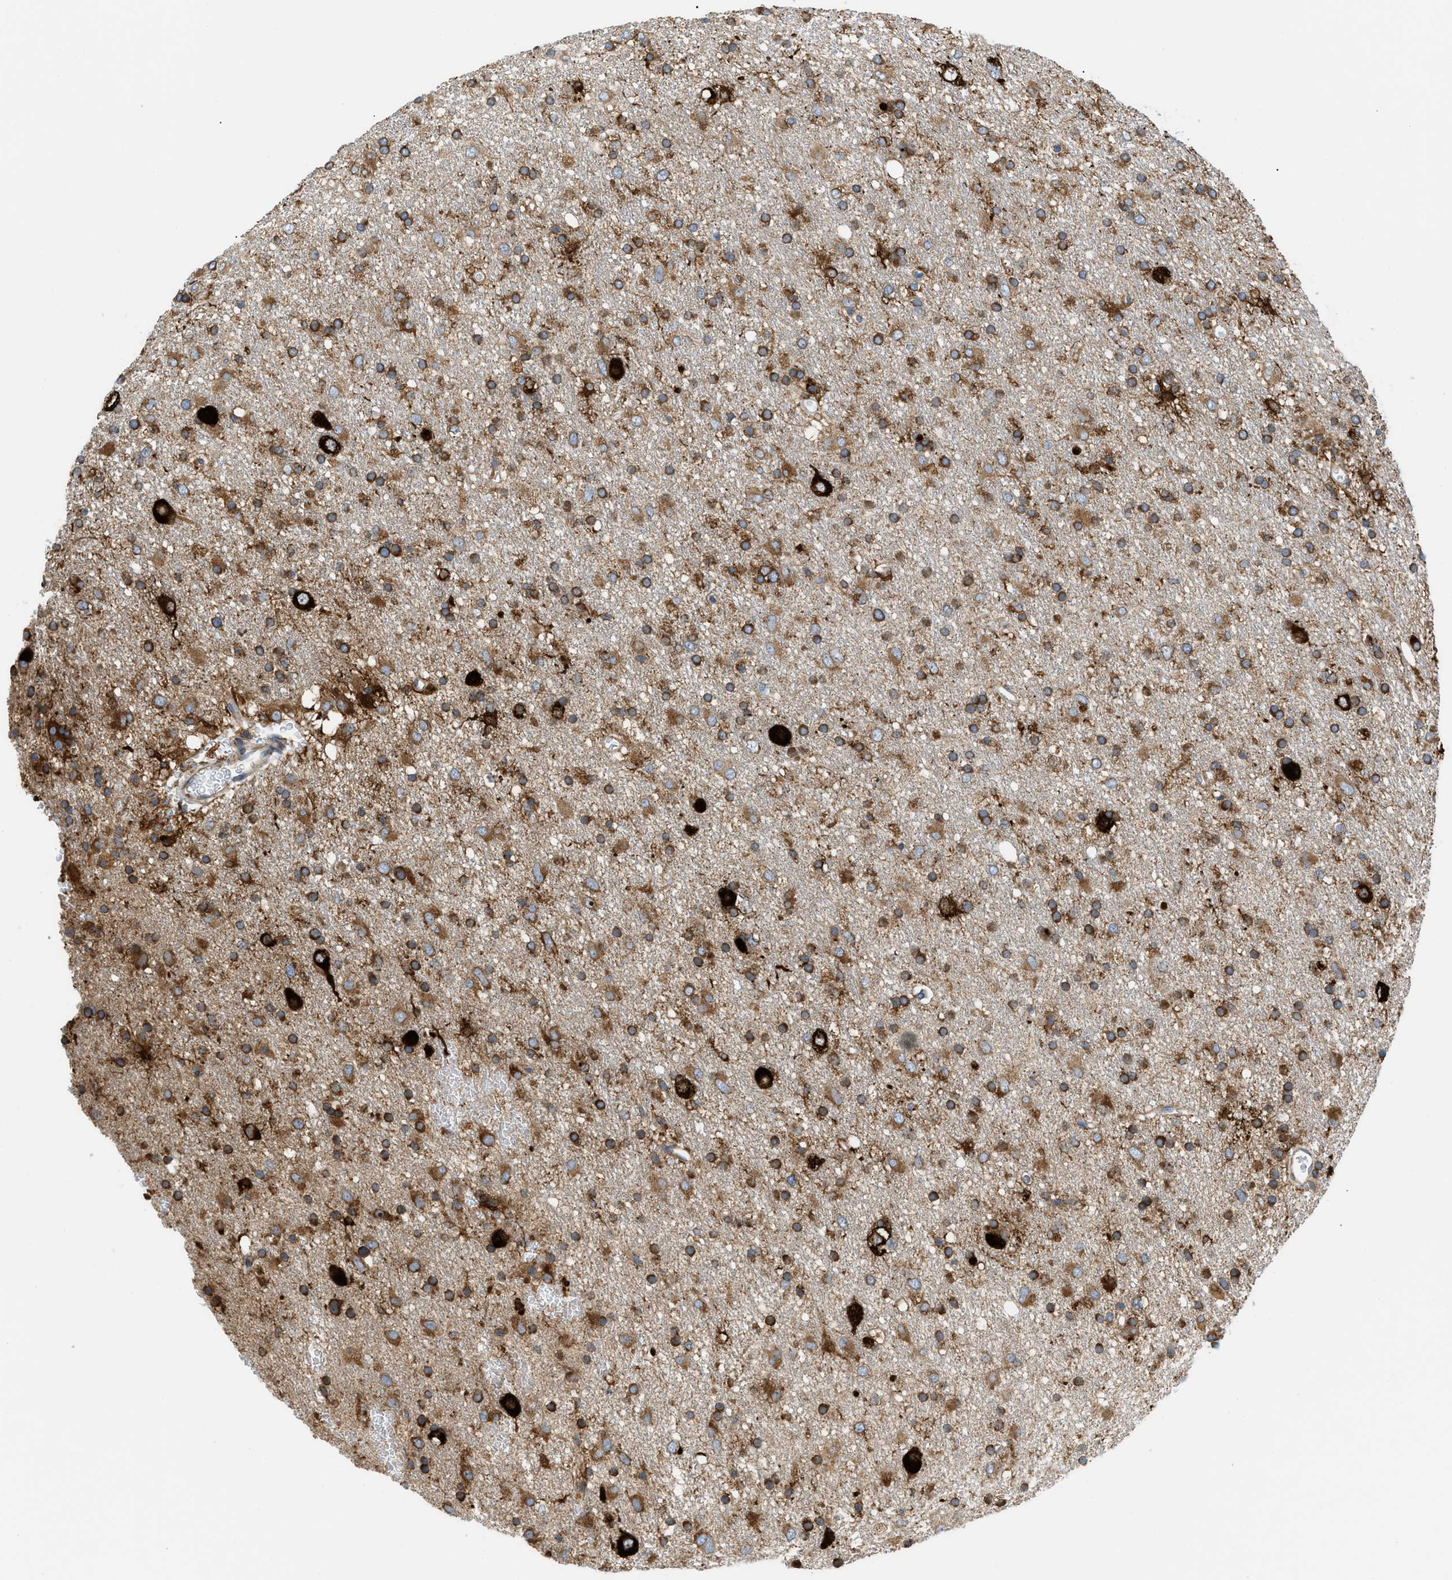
{"staining": {"intensity": "strong", "quantity": ">75%", "location": "cytoplasmic/membranous"}, "tissue": "glioma", "cell_type": "Tumor cells", "image_type": "cancer", "snomed": [{"axis": "morphology", "description": "Glioma, malignant, Low grade"}, {"axis": "topography", "description": "Brain"}], "caption": "Glioma was stained to show a protein in brown. There is high levels of strong cytoplasmic/membranous staining in about >75% of tumor cells.", "gene": "GPAT4", "patient": {"sex": "male", "age": 77}}